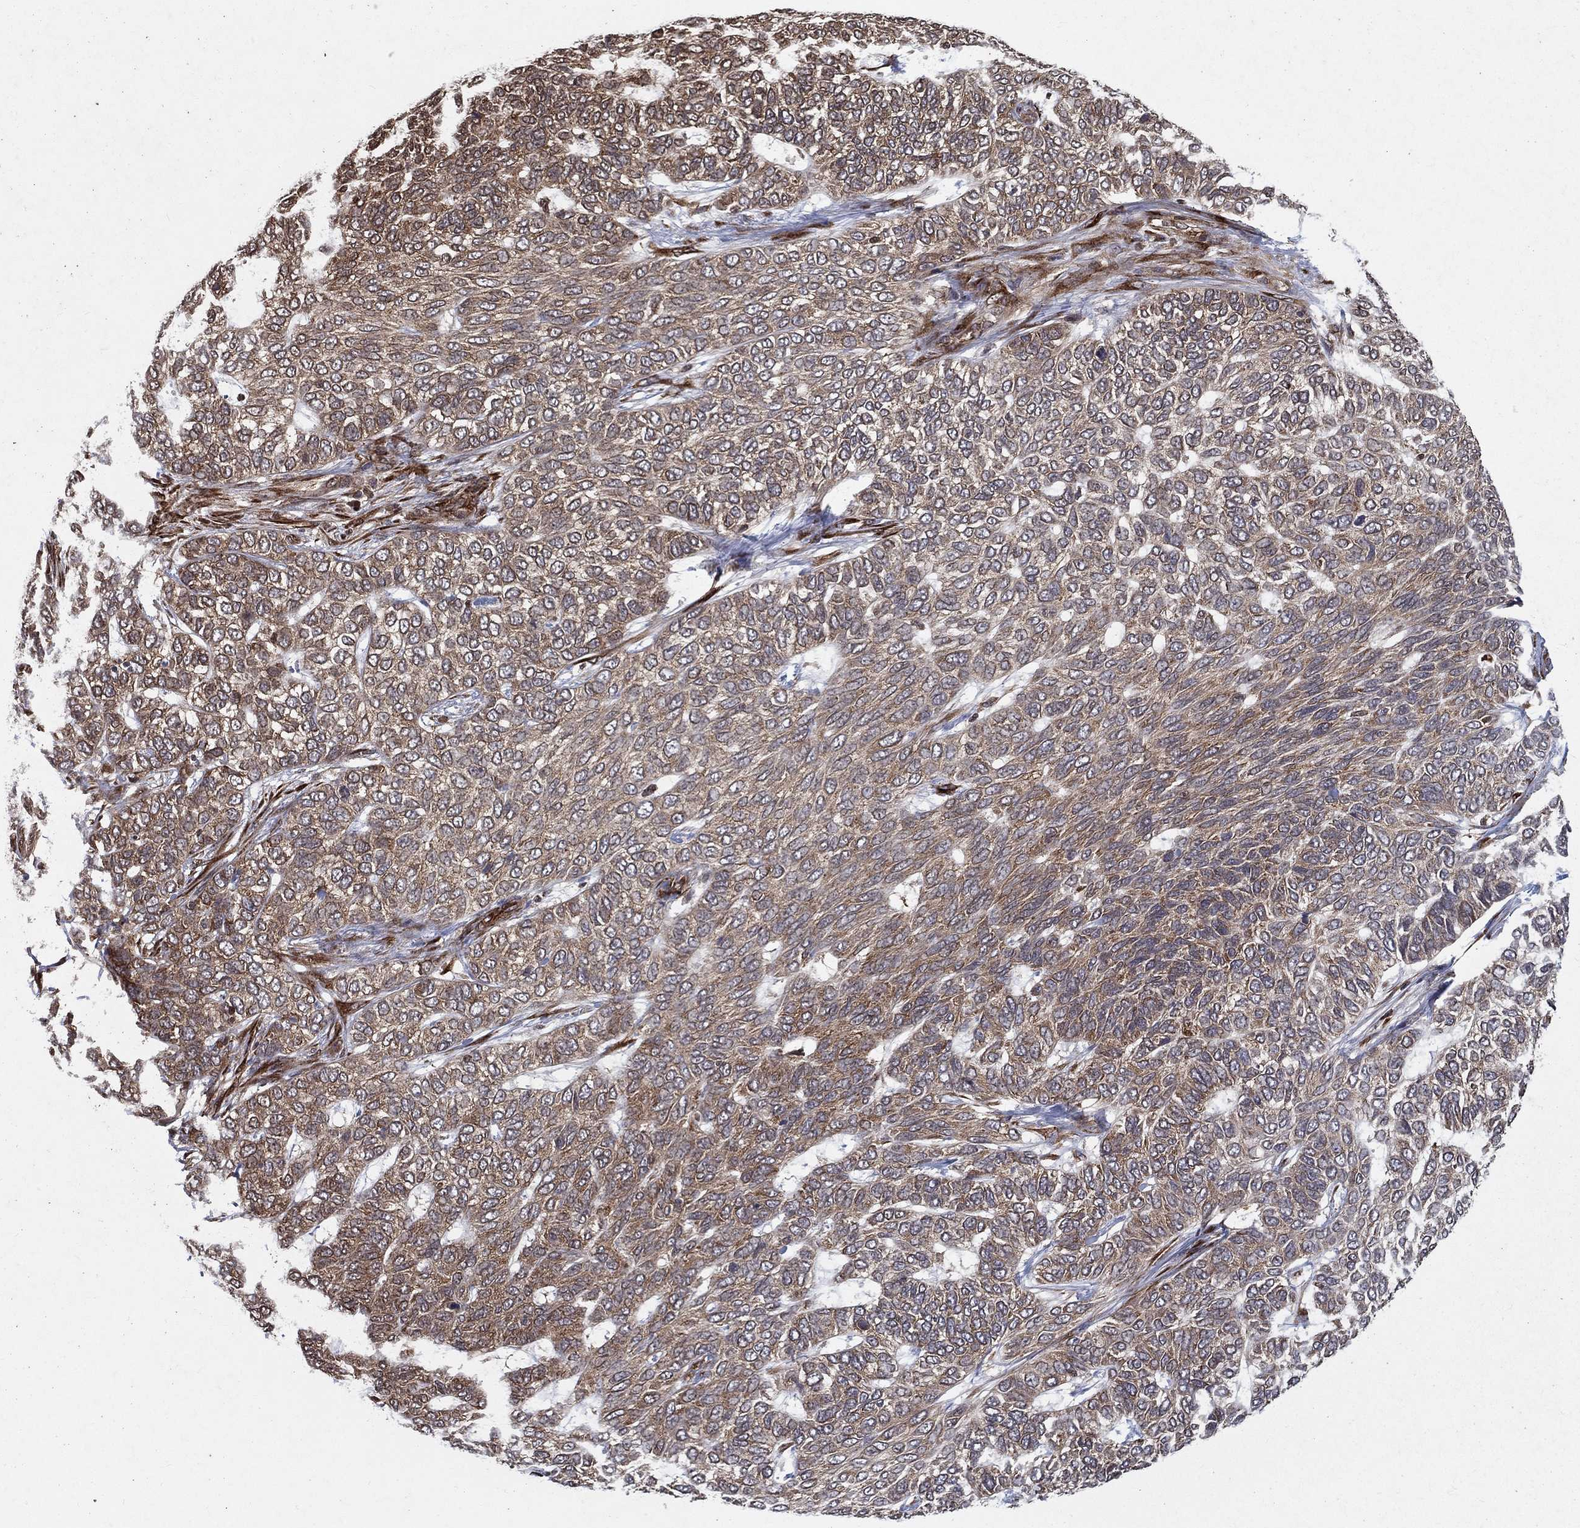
{"staining": {"intensity": "weak", "quantity": ">75%", "location": "nuclear"}, "tissue": "skin cancer", "cell_type": "Tumor cells", "image_type": "cancer", "snomed": [{"axis": "morphology", "description": "Basal cell carcinoma"}, {"axis": "topography", "description": "Skin"}], "caption": "Skin cancer (basal cell carcinoma) tissue shows weak nuclear staining in approximately >75% of tumor cells, visualized by immunohistochemistry. Nuclei are stained in blue.", "gene": "CERS2", "patient": {"sex": "female", "age": 65}}